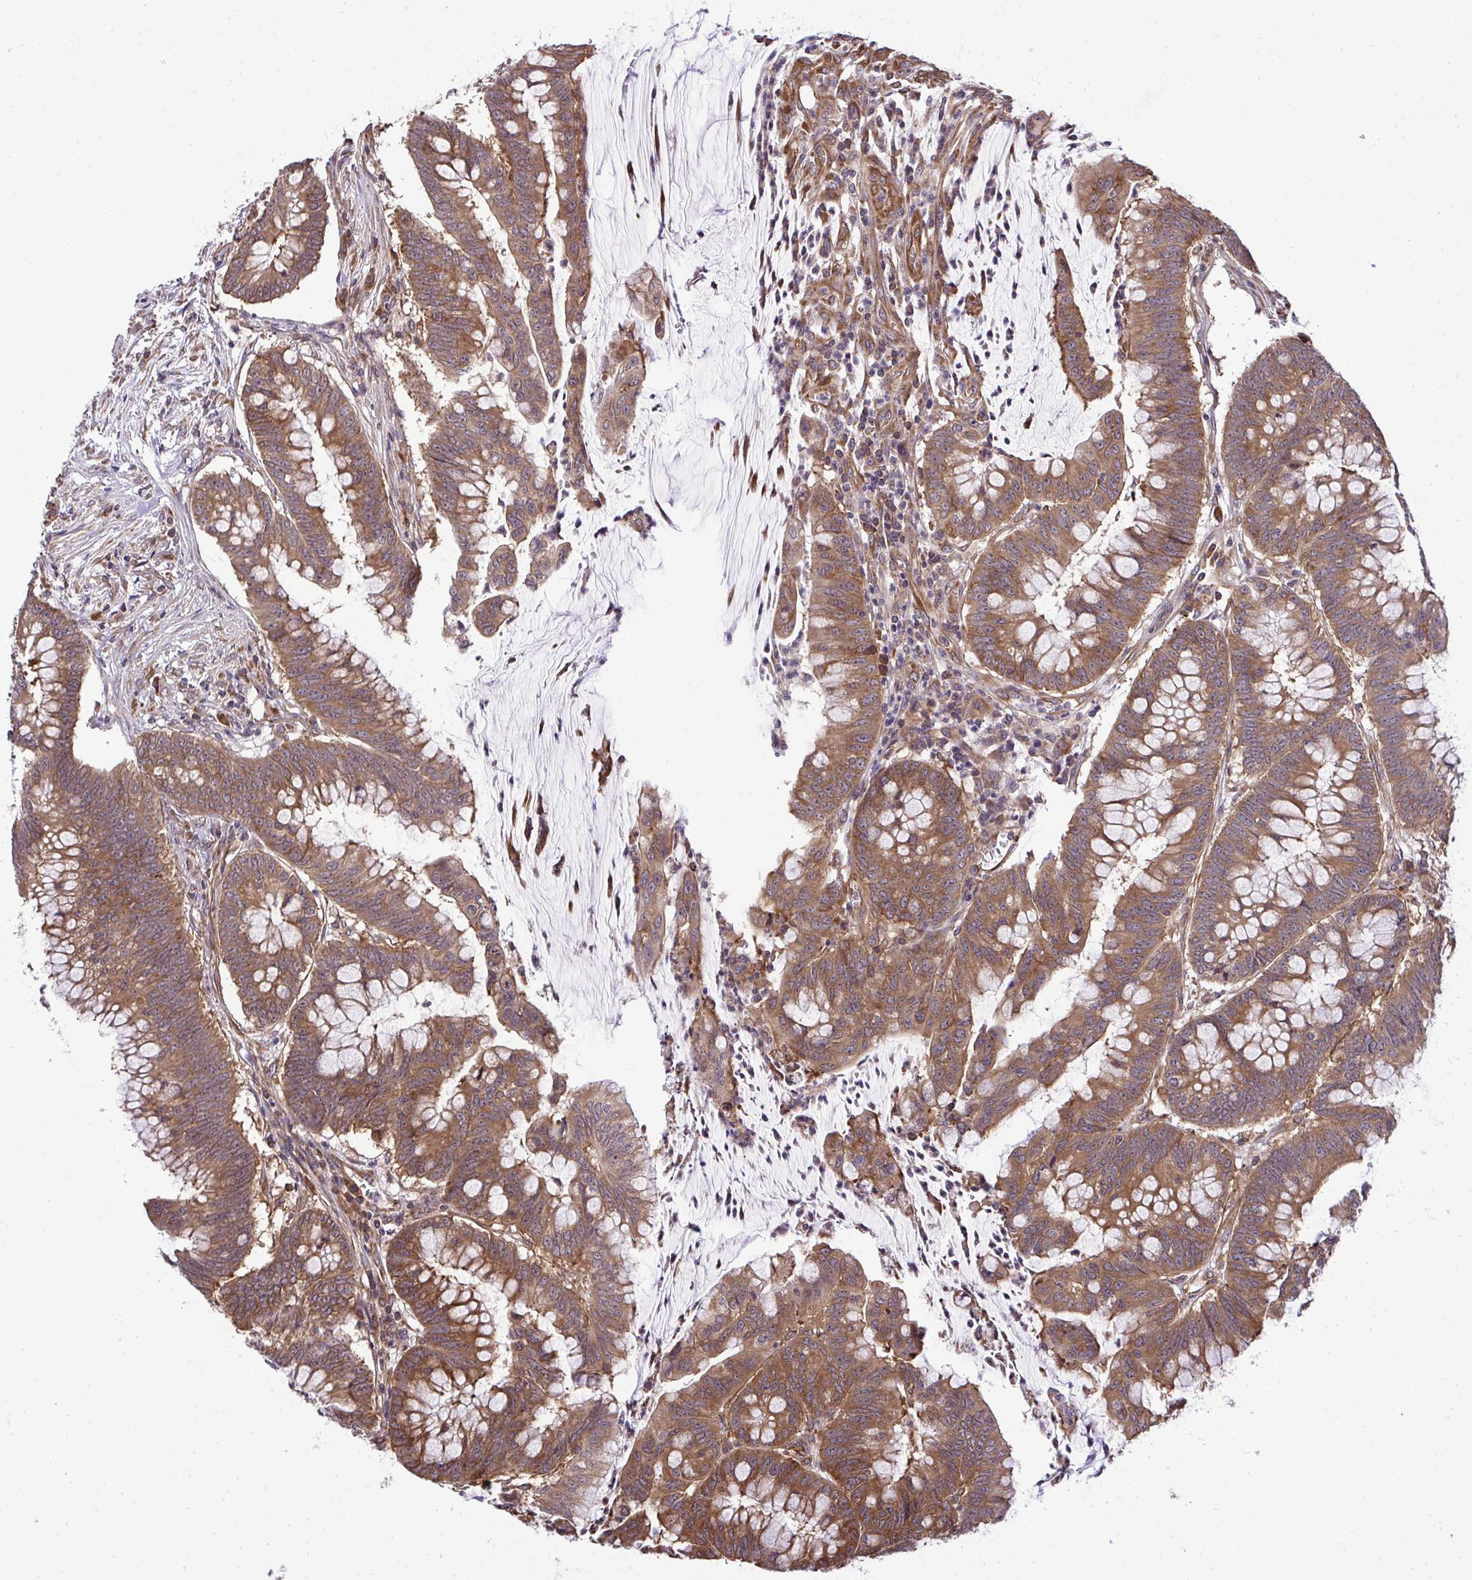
{"staining": {"intensity": "moderate", "quantity": ">75%", "location": "cytoplasmic/membranous,nuclear"}, "tissue": "colorectal cancer", "cell_type": "Tumor cells", "image_type": "cancer", "snomed": [{"axis": "morphology", "description": "Adenocarcinoma, NOS"}, {"axis": "topography", "description": "Colon"}], "caption": "Protein expression analysis of human adenocarcinoma (colorectal) reveals moderate cytoplasmic/membranous and nuclear expression in about >75% of tumor cells.", "gene": "RPS15", "patient": {"sex": "male", "age": 62}}